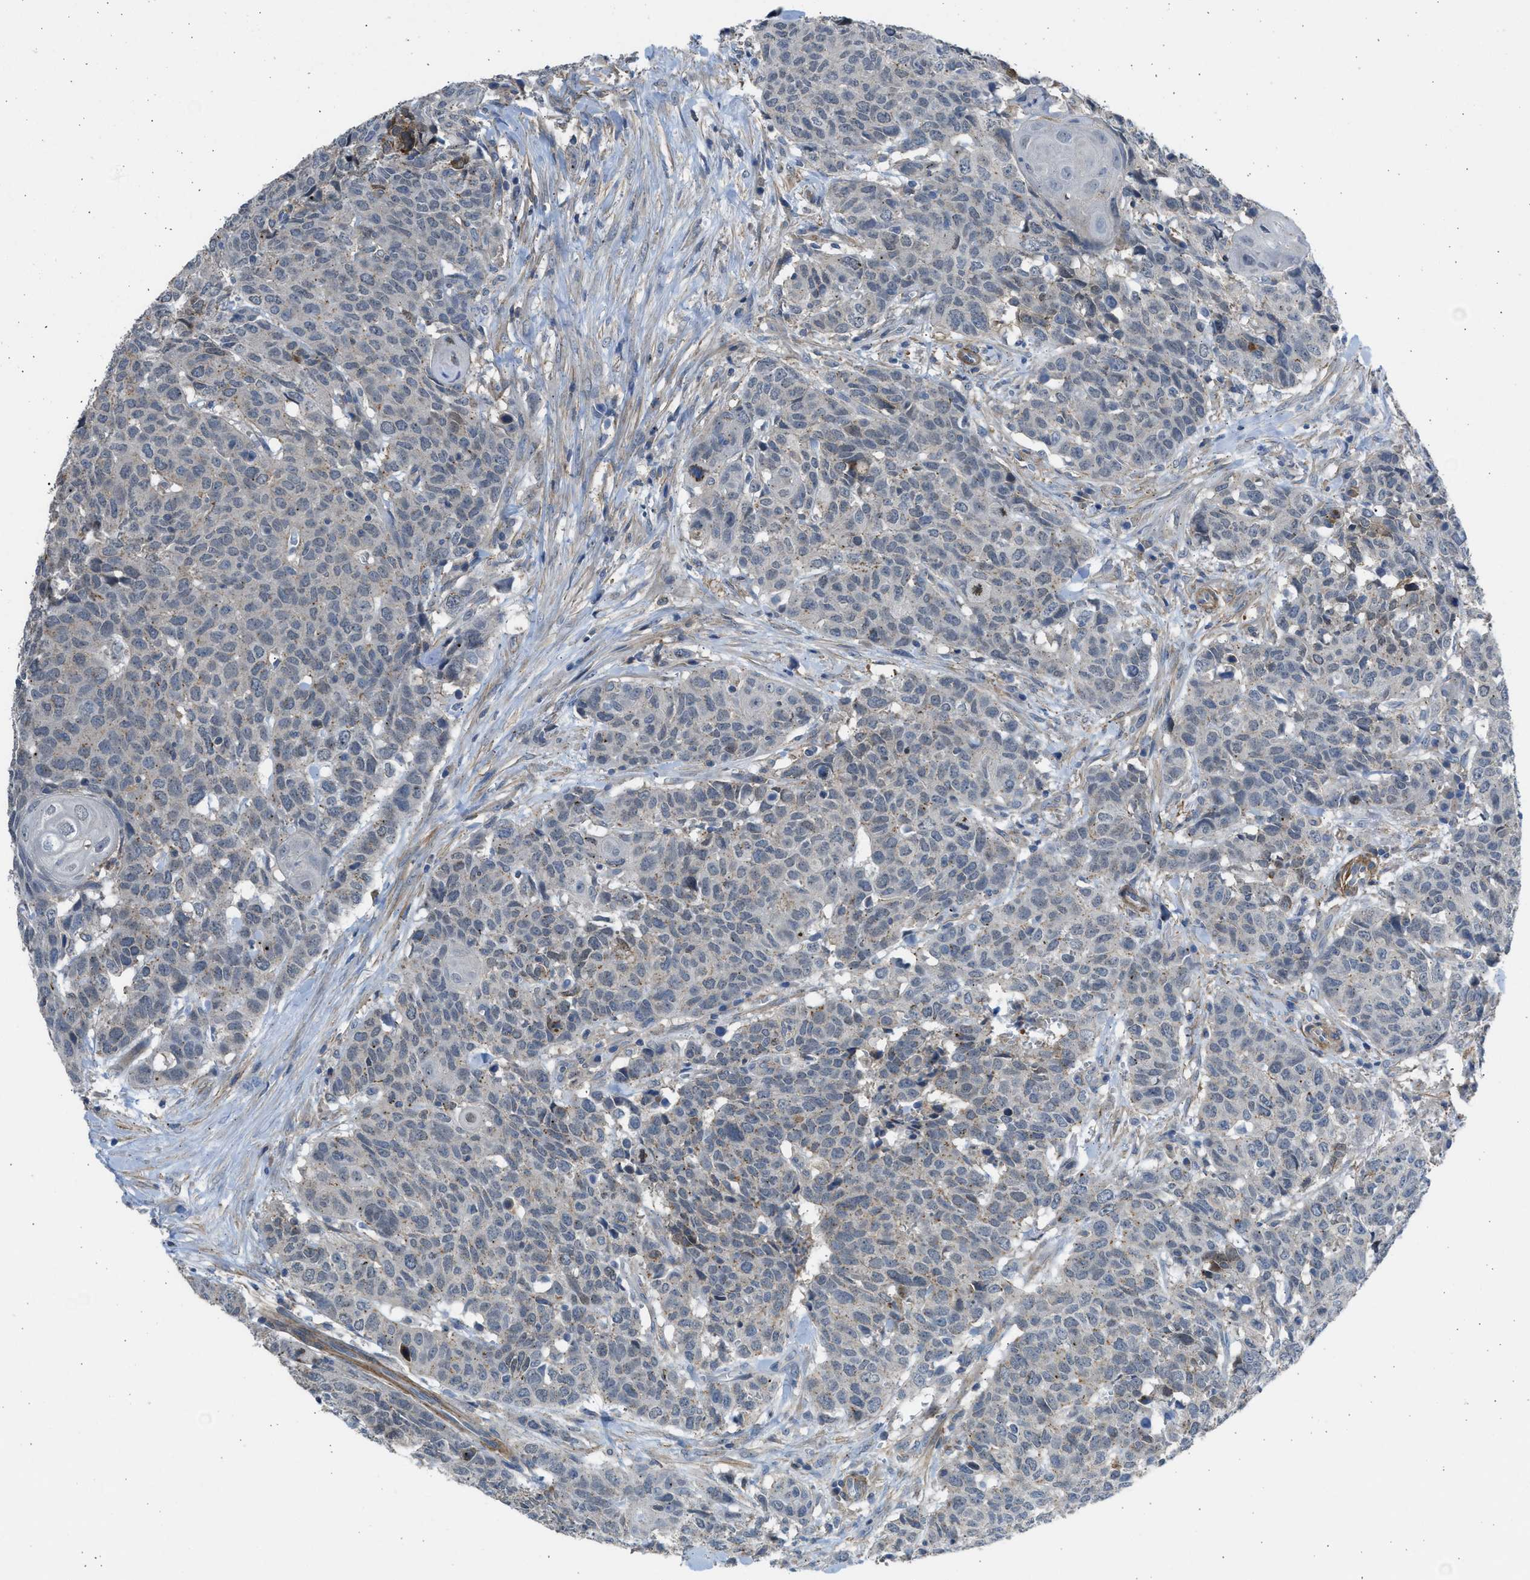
{"staining": {"intensity": "weak", "quantity": "<25%", "location": "cytoplasmic/membranous"}, "tissue": "head and neck cancer", "cell_type": "Tumor cells", "image_type": "cancer", "snomed": [{"axis": "morphology", "description": "Squamous cell carcinoma, NOS"}, {"axis": "topography", "description": "Head-Neck"}], "caption": "This image is of head and neck cancer stained with IHC to label a protein in brown with the nuclei are counter-stained blue. There is no staining in tumor cells.", "gene": "PCNX3", "patient": {"sex": "male", "age": 66}}